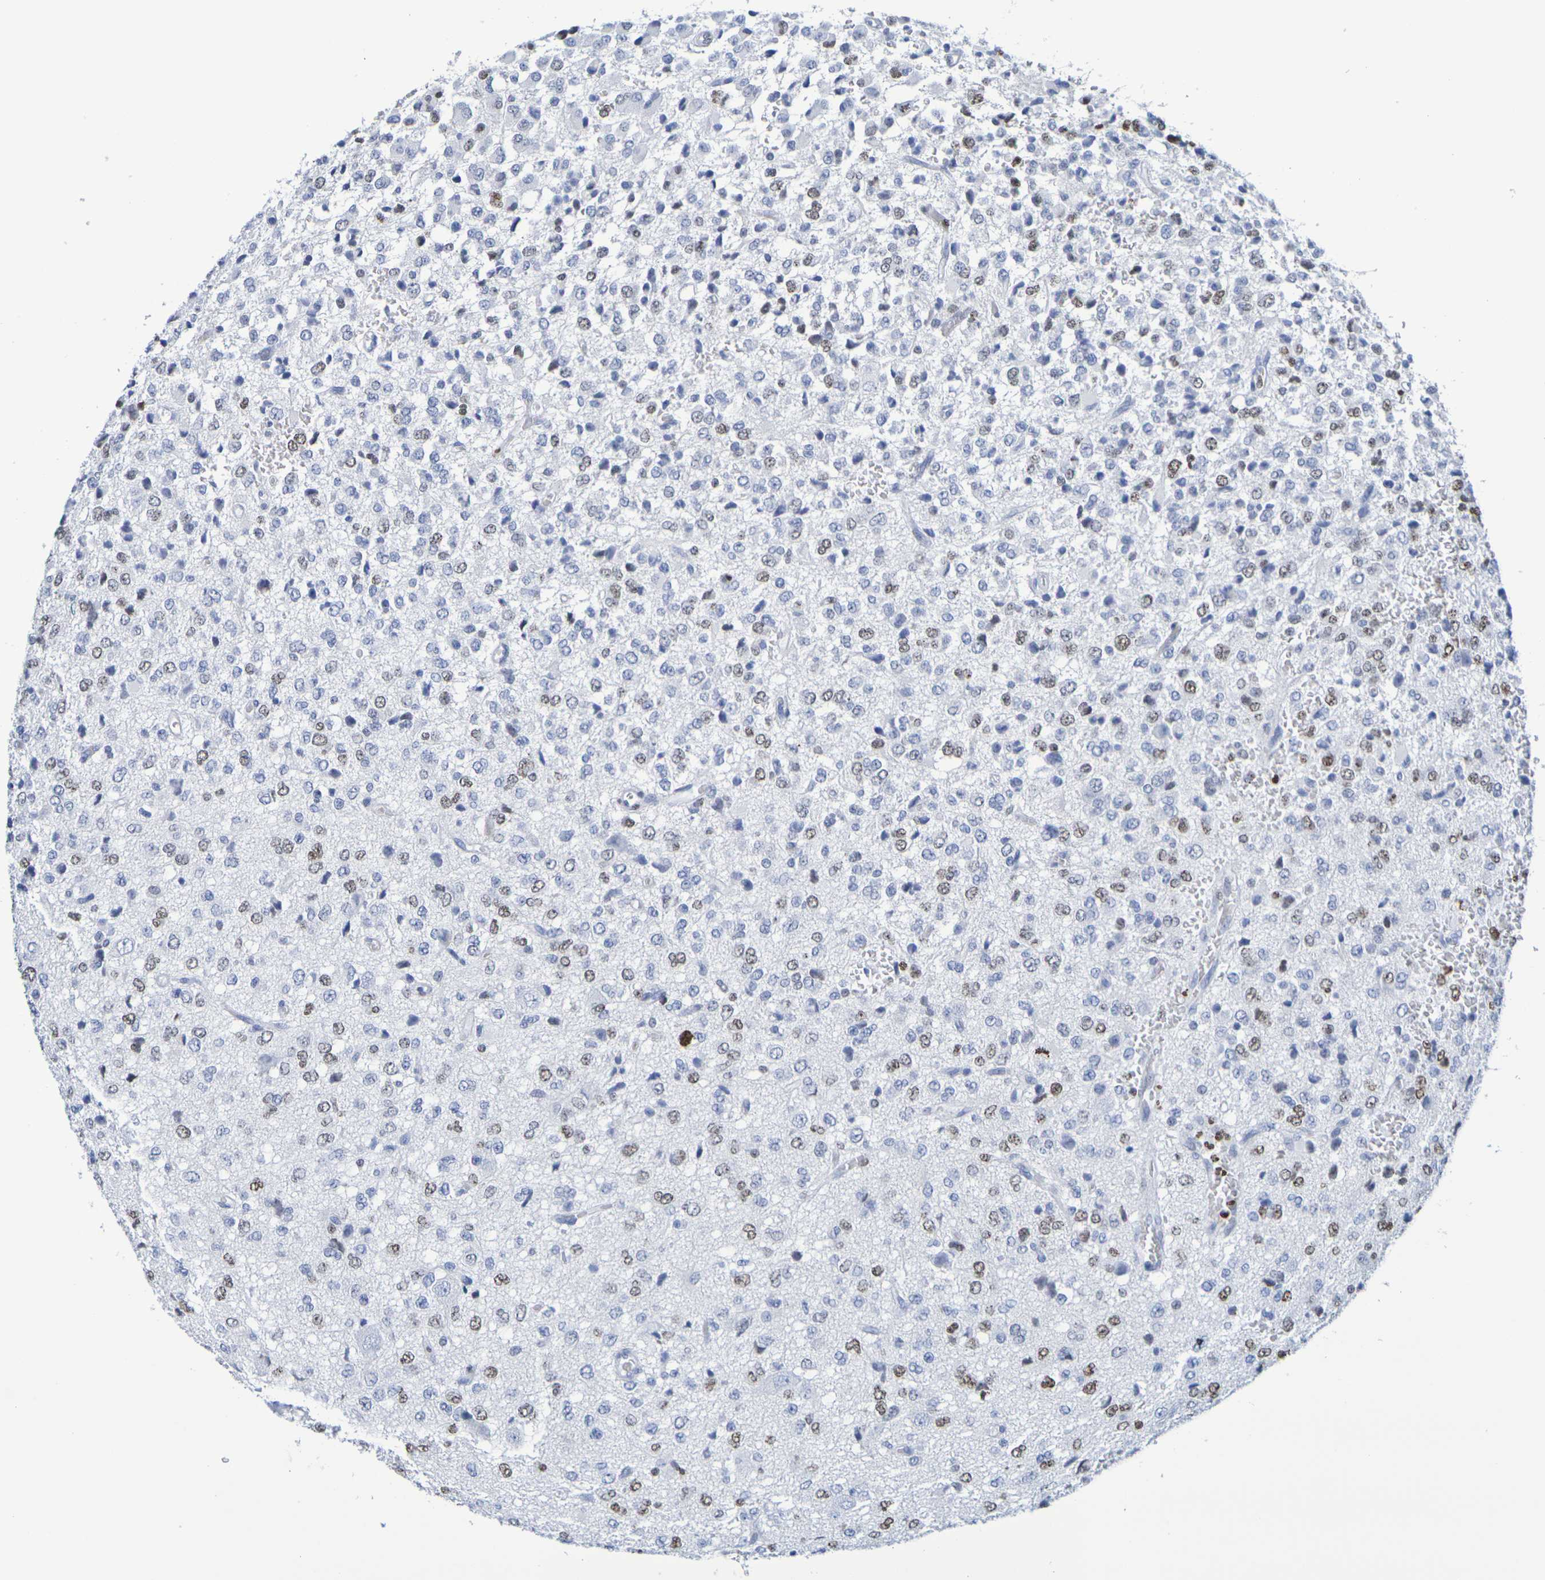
{"staining": {"intensity": "weak", "quantity": "25%-75%", "location": "nuclear"}, "tissue": "glioma", "cell_type": "Tumor cells", "image_type": "cancer", "snomed": [{"axis": "morphology", "description": "Glioma, malignant, High grade"}, {"axis": "topography", "description": "pancreas cauda"}], "caption": "This photomicrograph reveals high-grade glioma (malignant) stained with IHC to label a protein in brown. The nuclear of tumor cells show weak positivity for the protein. Nuclei are counter-stained blue.", "gene": "H1-5", "patient": {"sex": "male", "age": 60}}